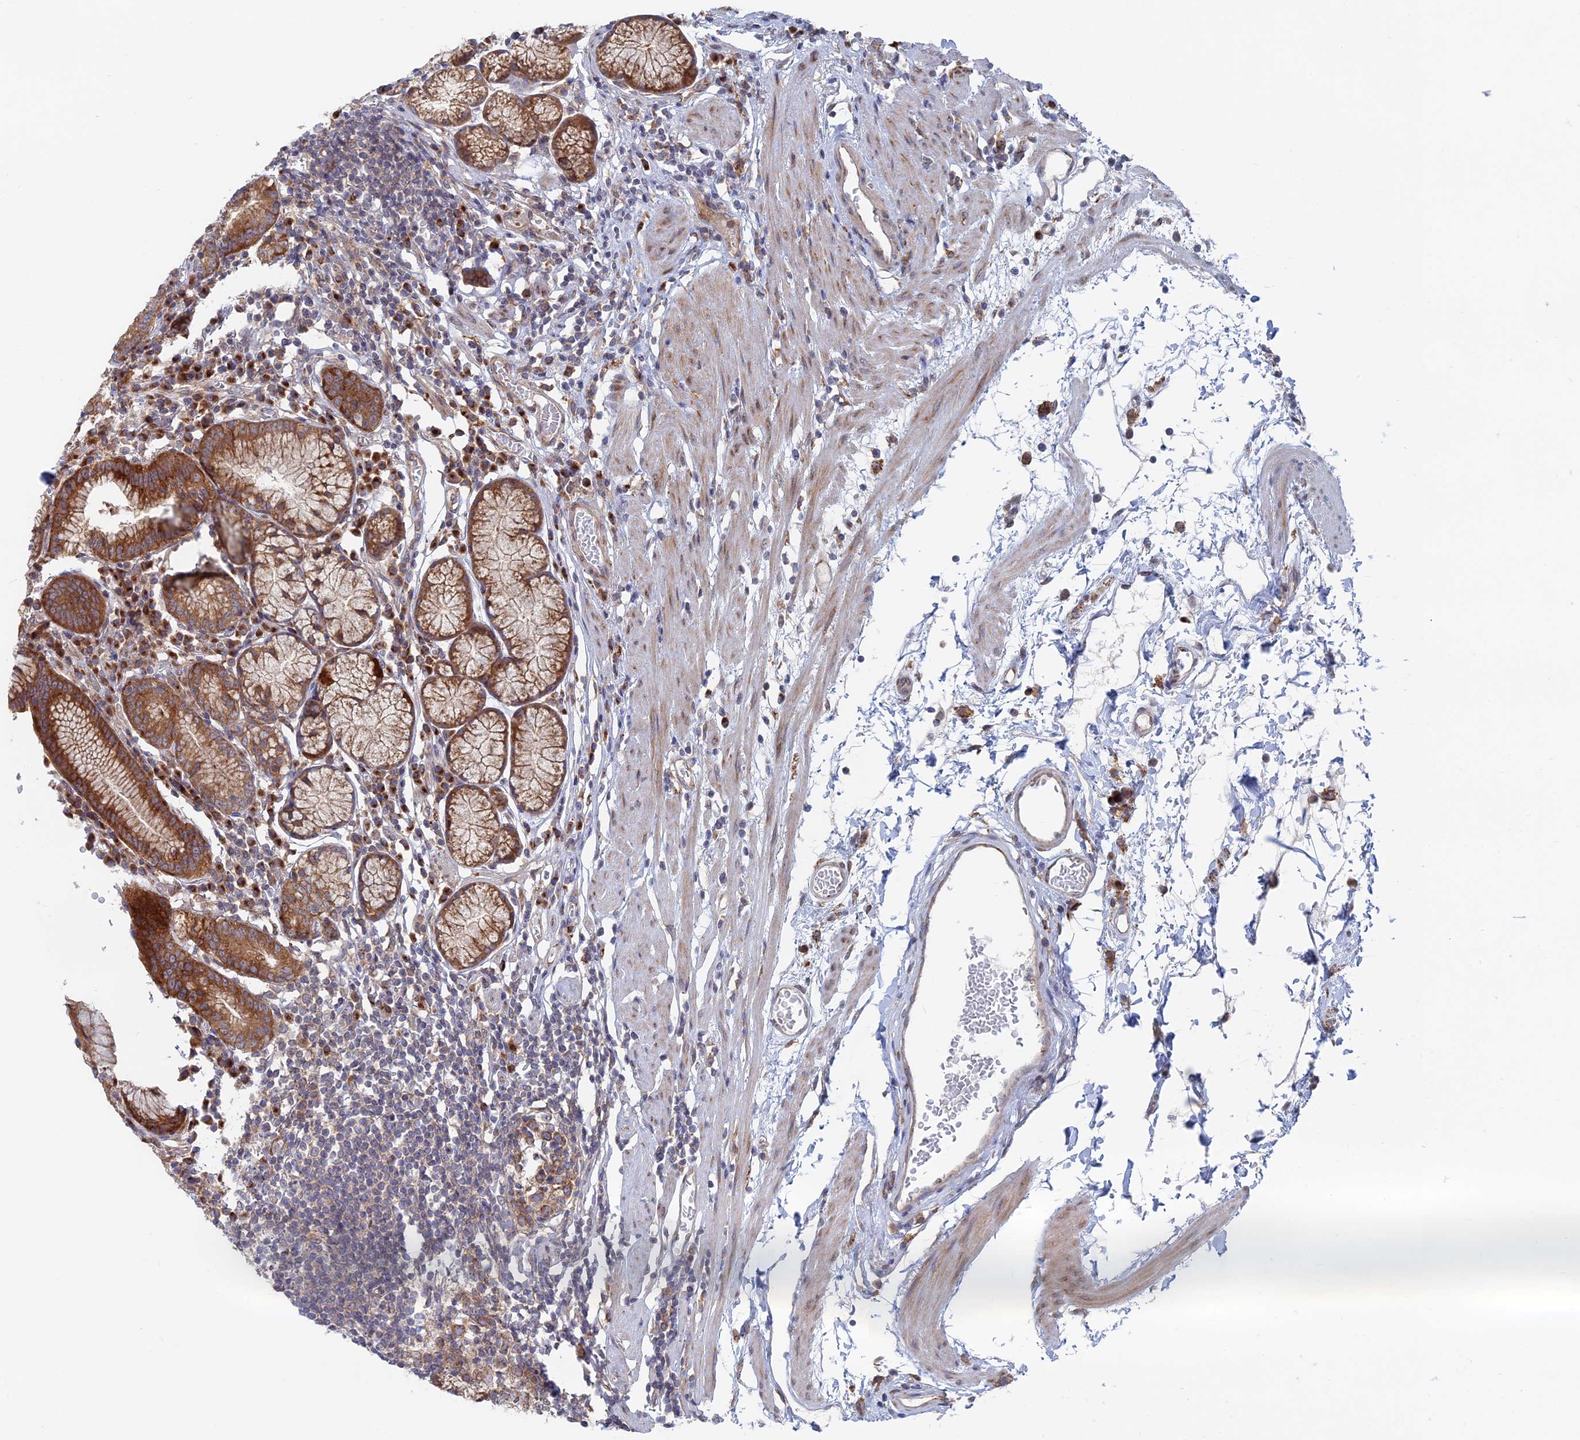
{"staining": {"intensity": "moderate", "quantity": ">75%", "location": "cytoplasmic/membranous"}, "tissue": "stomach", "cell_type": "Glandular cells", "image_type": "normal", "snomed": [{"axis": "morphology", "description": "Normal tissue, NOS"}, {"axis": "topography", "description": "Stomach"}], "caption": "Protein staining reveals moderate cytoplasmic/membranous staining in about >75% of glandular cells in benign stomach.", "gene": "TBC1D30", "patient": {"sex": "male", "age": 55}}